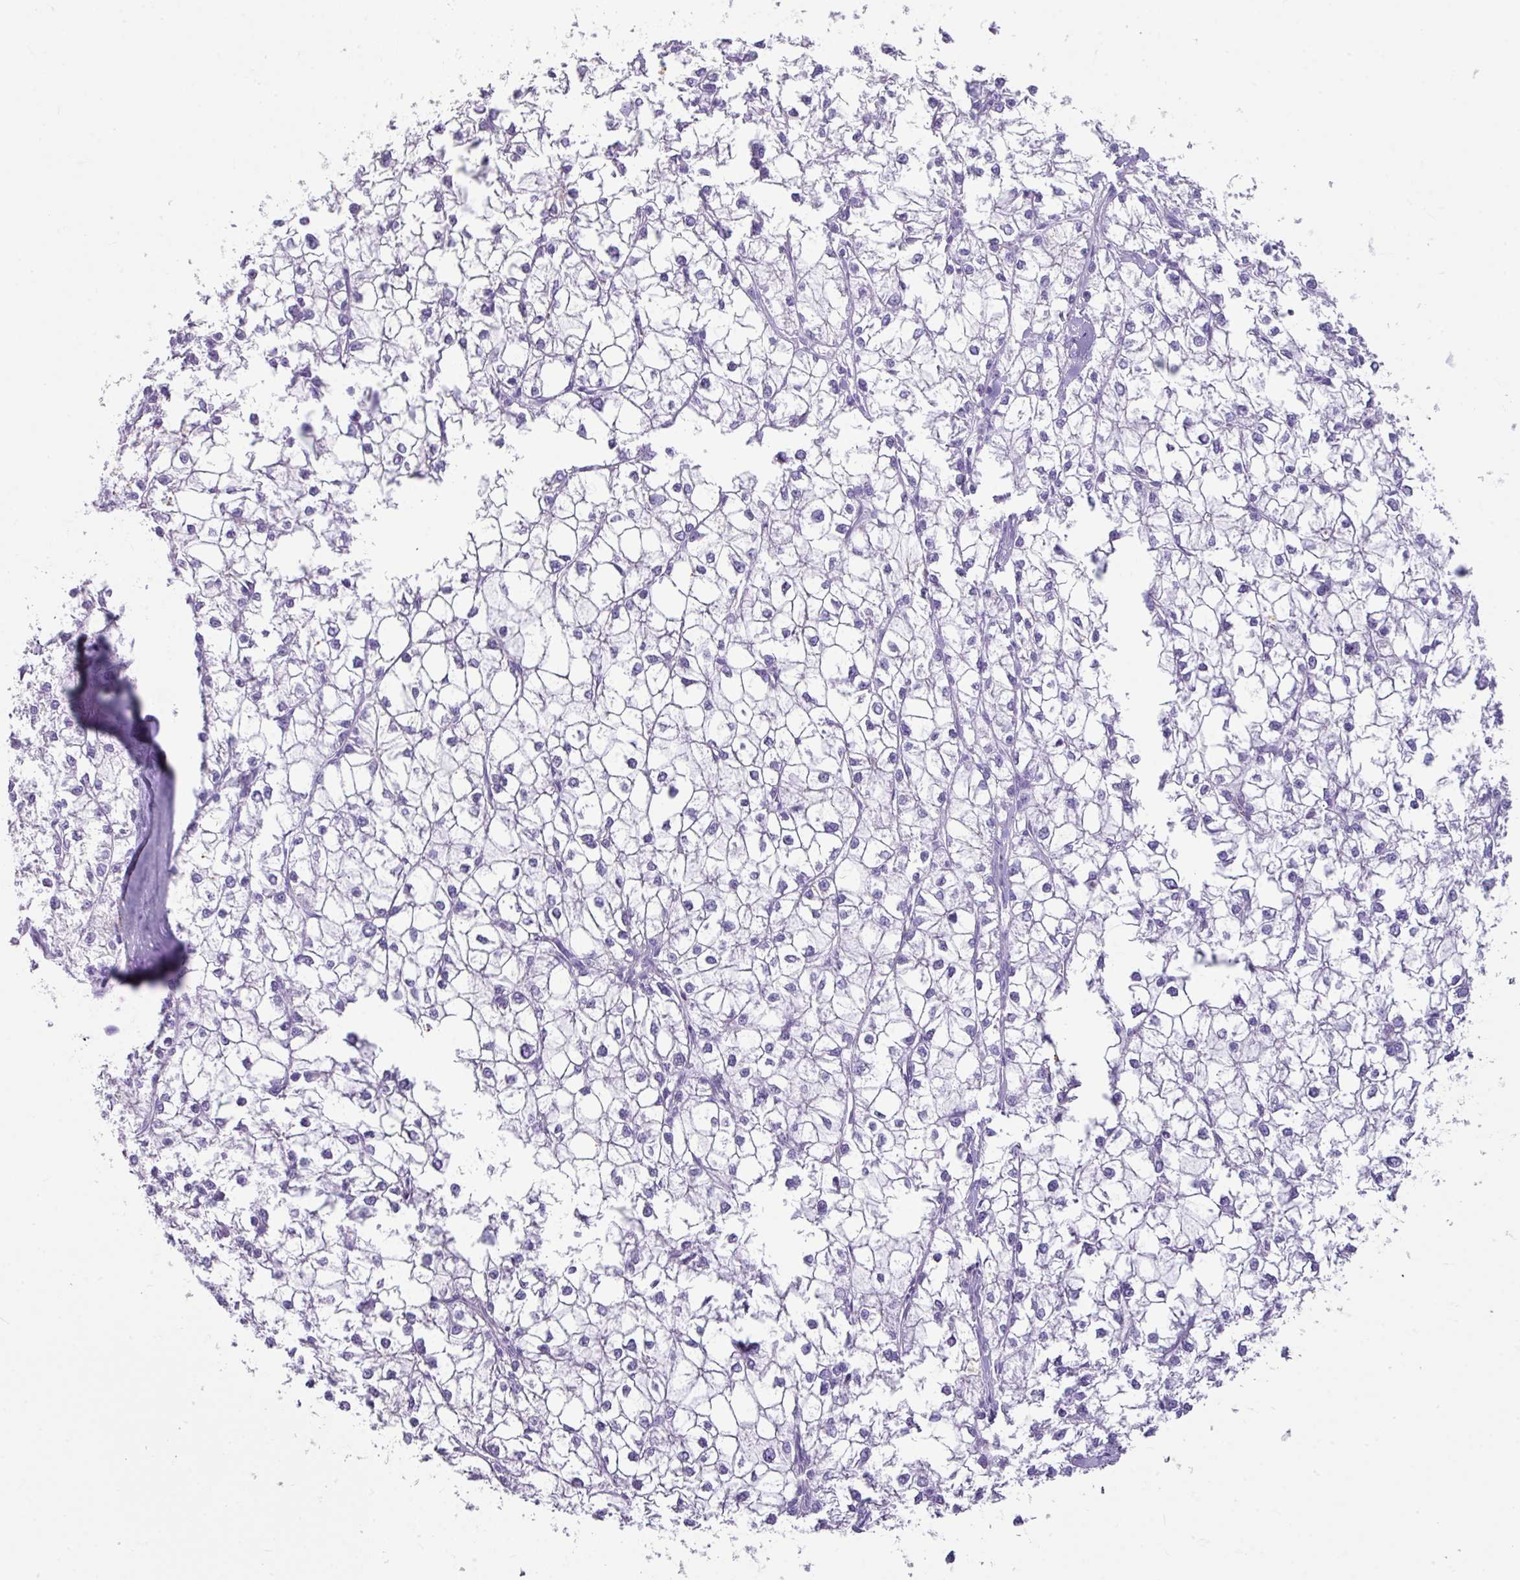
{"staining": {"intensity": "negative", "quantity": "none", "location": "none"}, "tissue": "liver cancer", "cell_type": "Tumor cells", "image_type": "cancer", "snomed": [{"axis": "morphology", "description": "Carcinoma, Hepatocellular, NOS"}, {"axis": "topography", "description": "Liver"}], "caption": "The micrograph shows no staining of tumor cells in liver cancer (hepatocellular carcinoma).", "gene": "NCCRP1", "patient": {"sex": "female", "age": 43}}